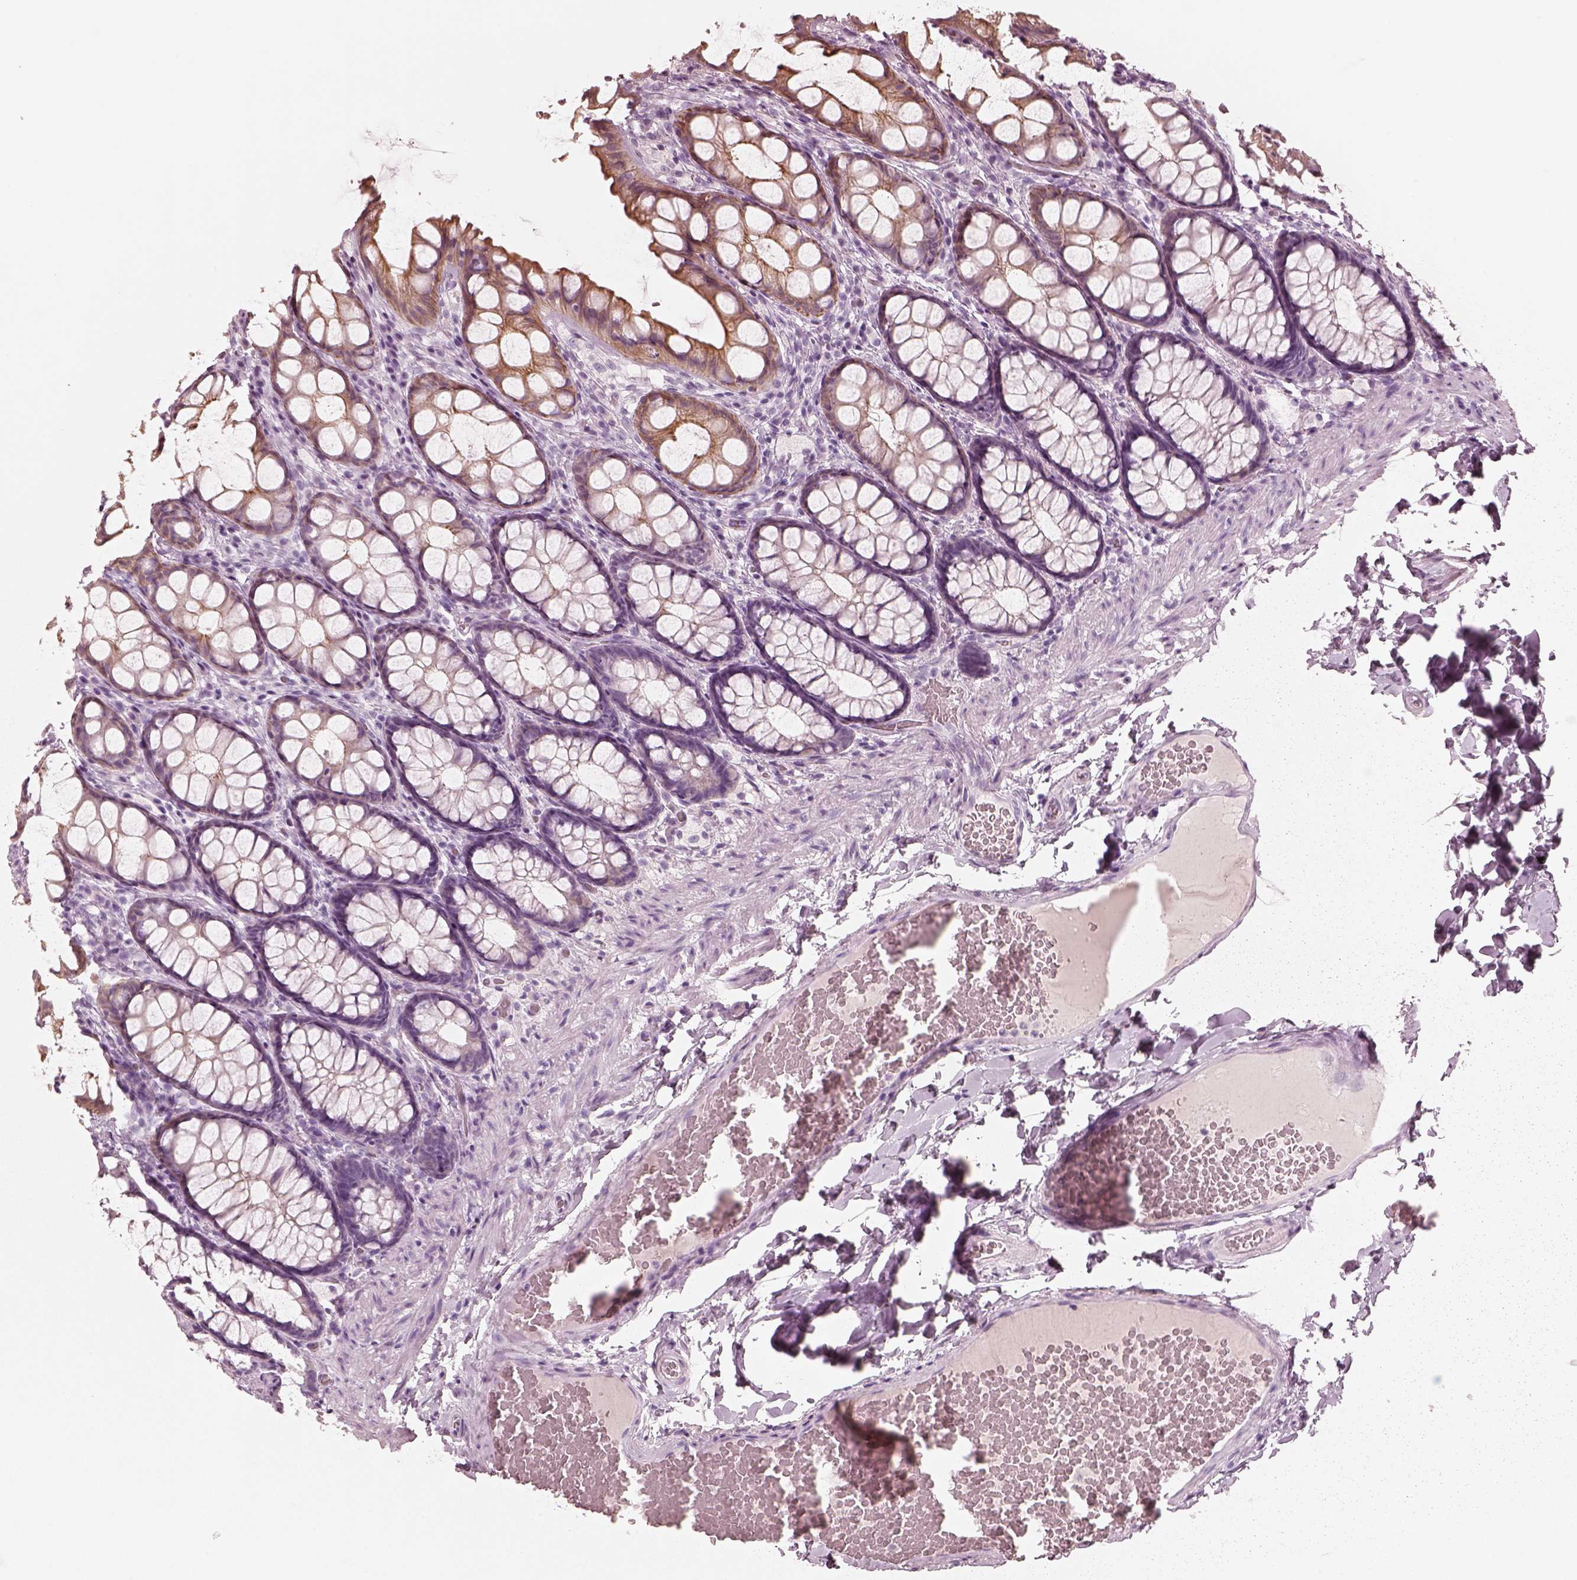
{"staining": {"intensity": "negative", "quantity": "none", "location": "none"}, "tissue": "colon", "cell_type": "Endothelial cells", "image_type": "normal", "snomed": [{"axis": "morphology", "description": "Normal tissue, NOS"}, {"axis": "topography", "description": "Colon"}], "caption": "Micrograph shows no protein positivity in endothelial cells of unremarkable colon. The staining was performed using DAB to visualize the protein expression in brown, while the nuclei were stained in blue with hematoxylin (Magnification: 20x).", "gene": "PON3", "patient": {"sex": "male", "age": 47}}